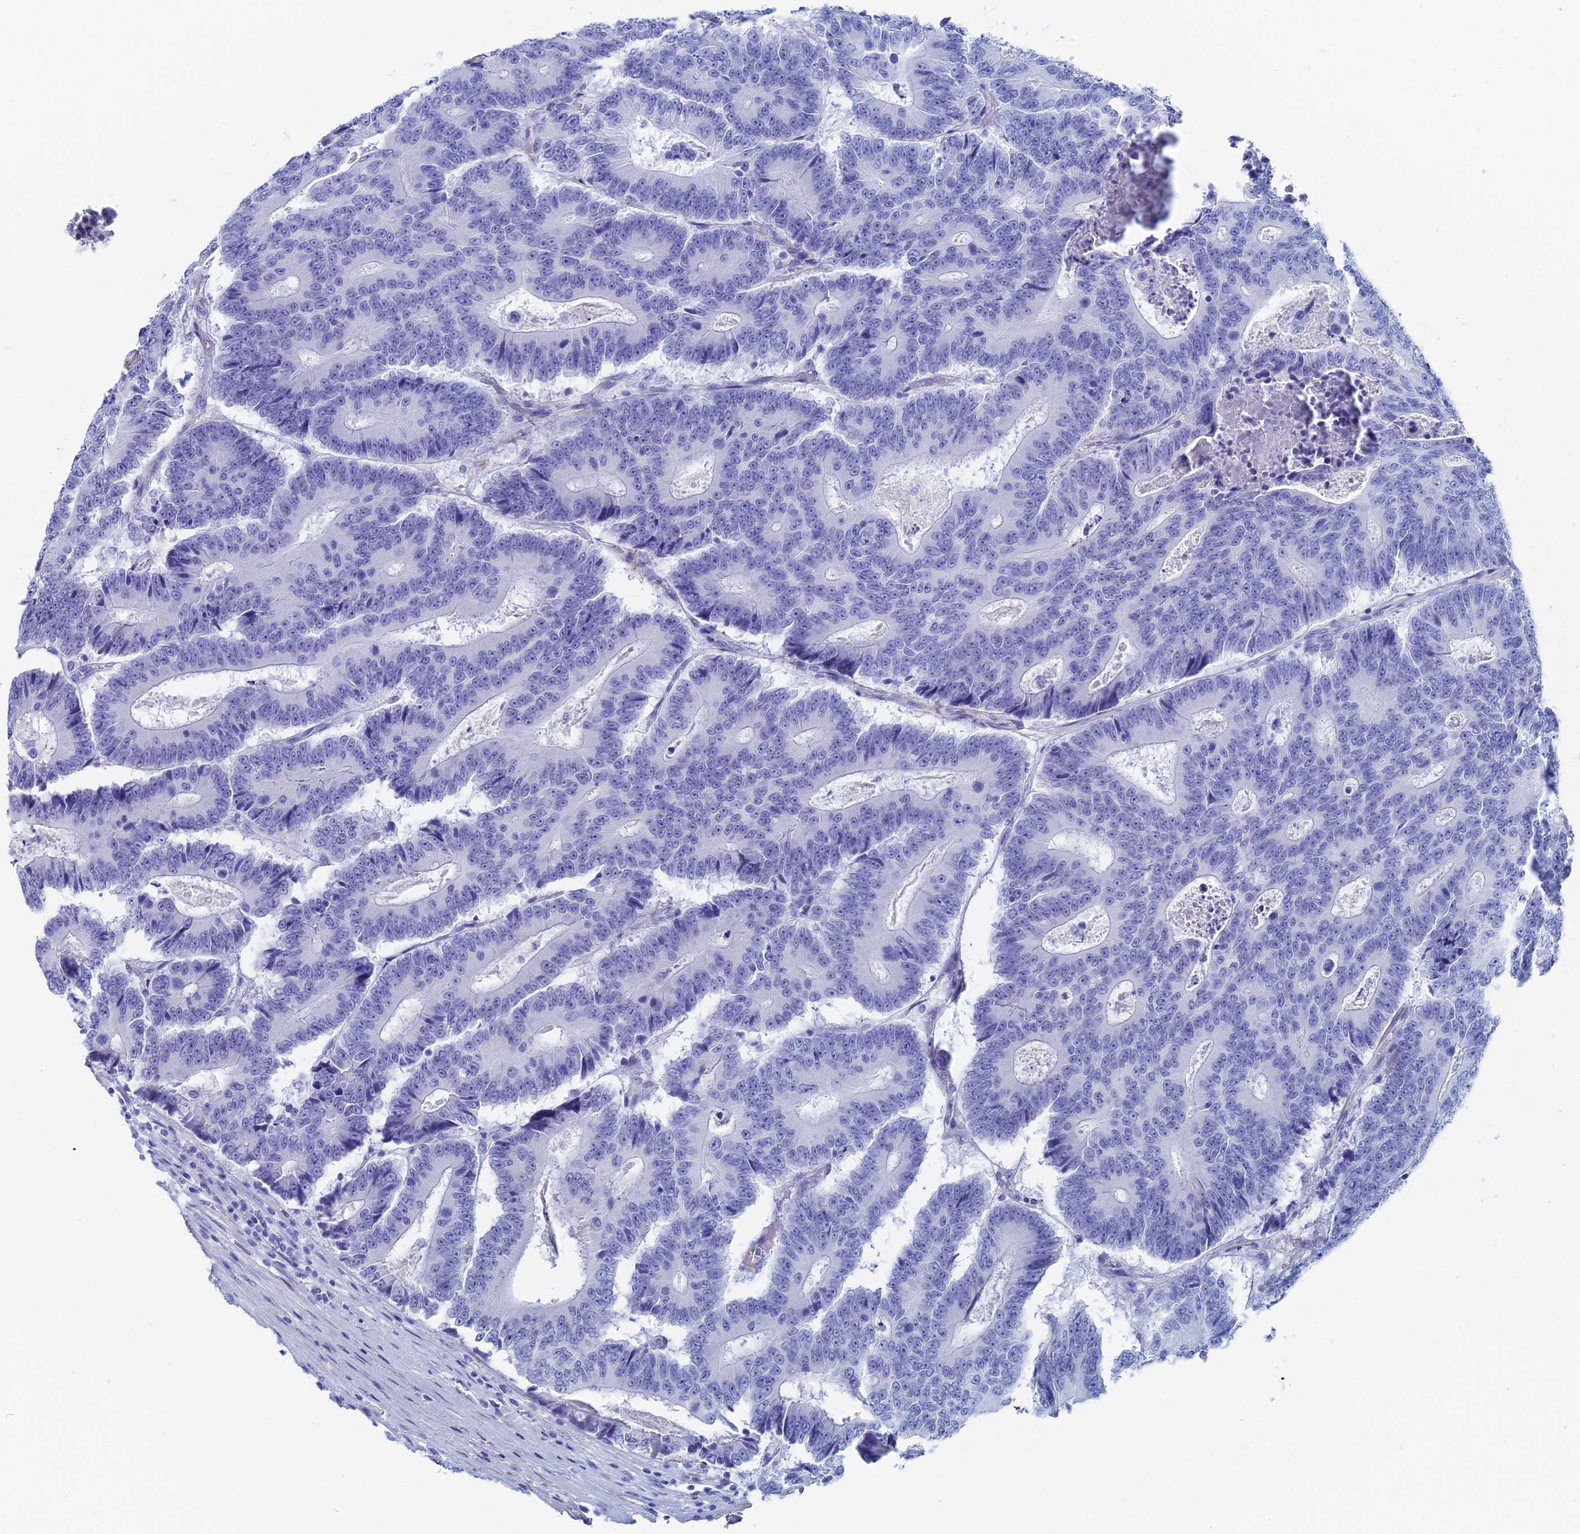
{"staining": {"intensity": "negative", "quantity": "none", "location": "none"}, "tissue": "colorectal cancer", "cell_type": "Tumor cells", "image_type": "cancer", "snomed": [{"axis": "morphology", "description": "Adenocarcinoma, NOS"}, {"axis": "topography", "description": "Colon"}], "caption": "IHC image of human colorectal cancer (adenocarcinoma) stained for a protein (brown), which shows no staining in tumor cells.", "gene": "KCNK18", "patient": {"sex": "male", "age": 83}}